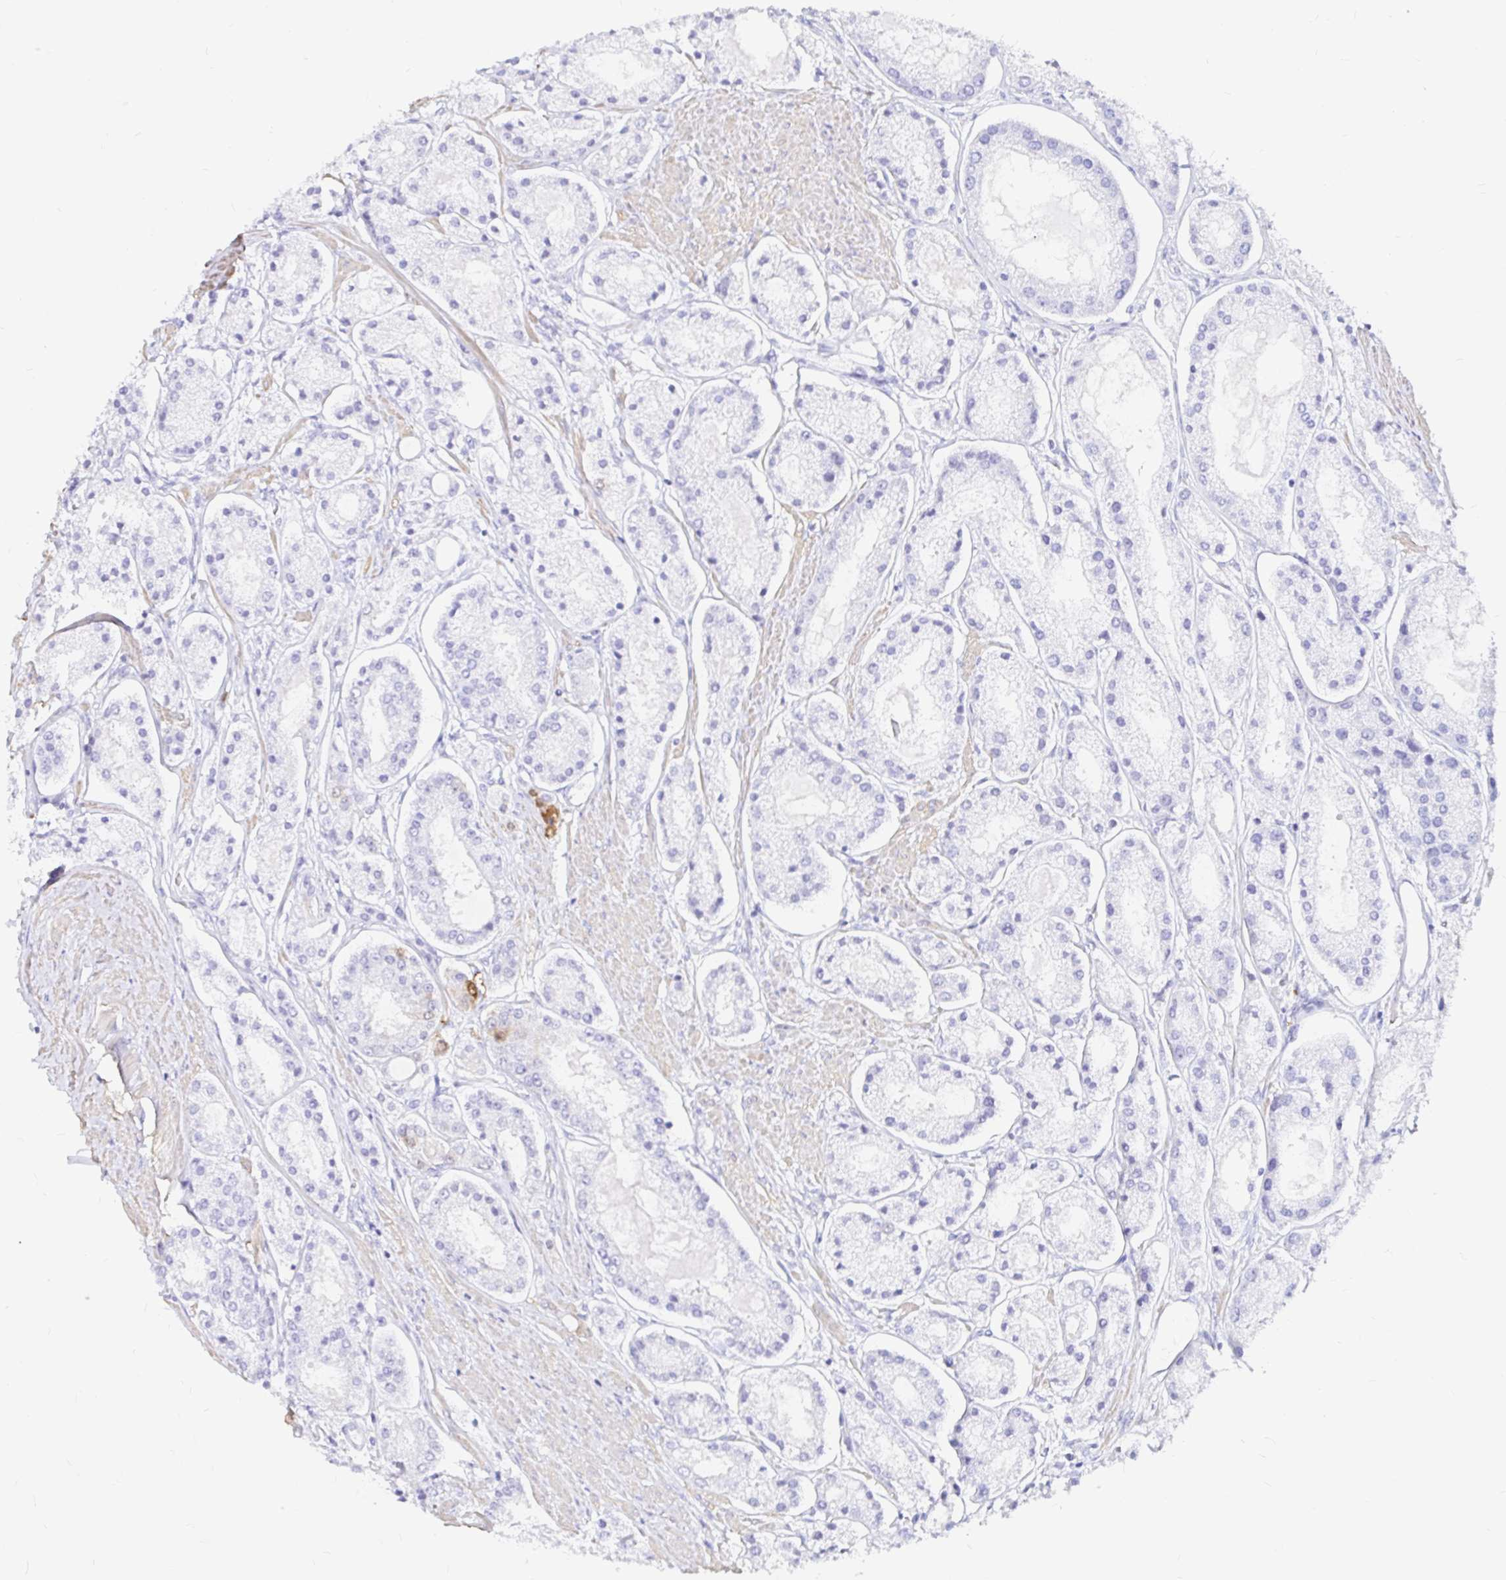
{"staining": {"intensity": "negative", "quantity": "none", "location": "none"}, "tissue": "prostate cancer", "cell_type": "Tumor cells", "image_type": "cancer", "snomed": [{"axis": "morphology", "description": "Adenocarcinoma, High grade"}, {"axis": "topography", "description": "Prostate"}], "caption": "Human adenocarcinoma (high-grade) (prostate) stained for a protein using immunohistochemistry exhibits no staining in tumor cells.", "gene": "PPP1R1B", "patient": {"sex": "male", "age": 66}}